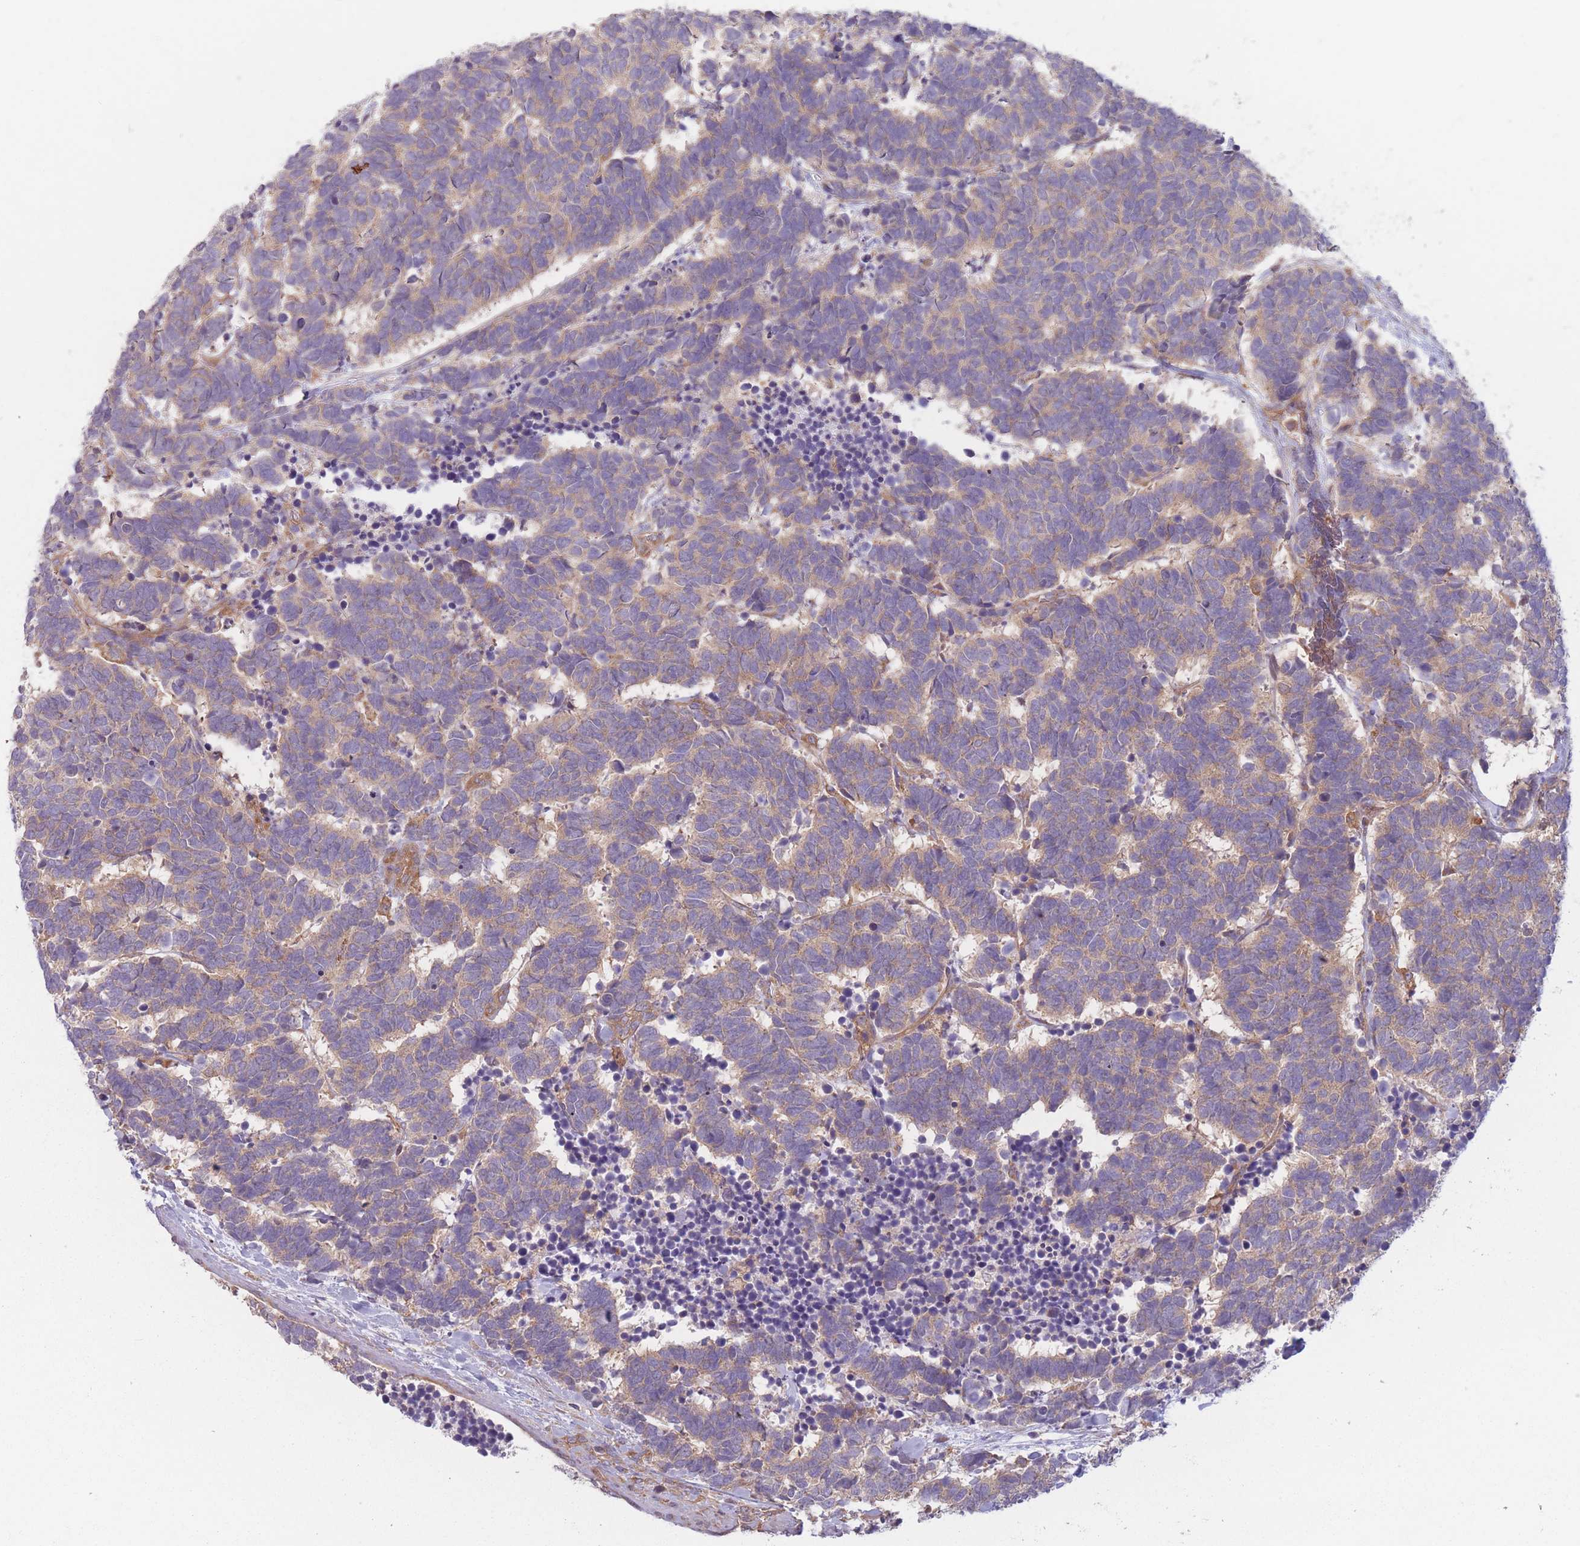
{"staining": {"intensity": "weak", "quantity": "25%-75%", "location": "cytoplasmic/membranous"}, "tissue": "carcinoid", "cell_type": "Tumor cells", "image_type": "cancer", "snomed": [{"axis": "morphology", "description": "Carcinoma, NOS"}, {"axis": "morphology", "description": "Carcinoid, malignant, NOS"}, {"axis": "topography", "description": "Urinary bladder"}], "caption": "Carcinoid stained with DAB immunohistochemistry (IHC) exhibits low levels of weak cytoplasmic/membranous staining in approximately 25%-75% of tumor cells.", "gene": "WASHC2A", "patient": {"sex": "male", "age": 57}}